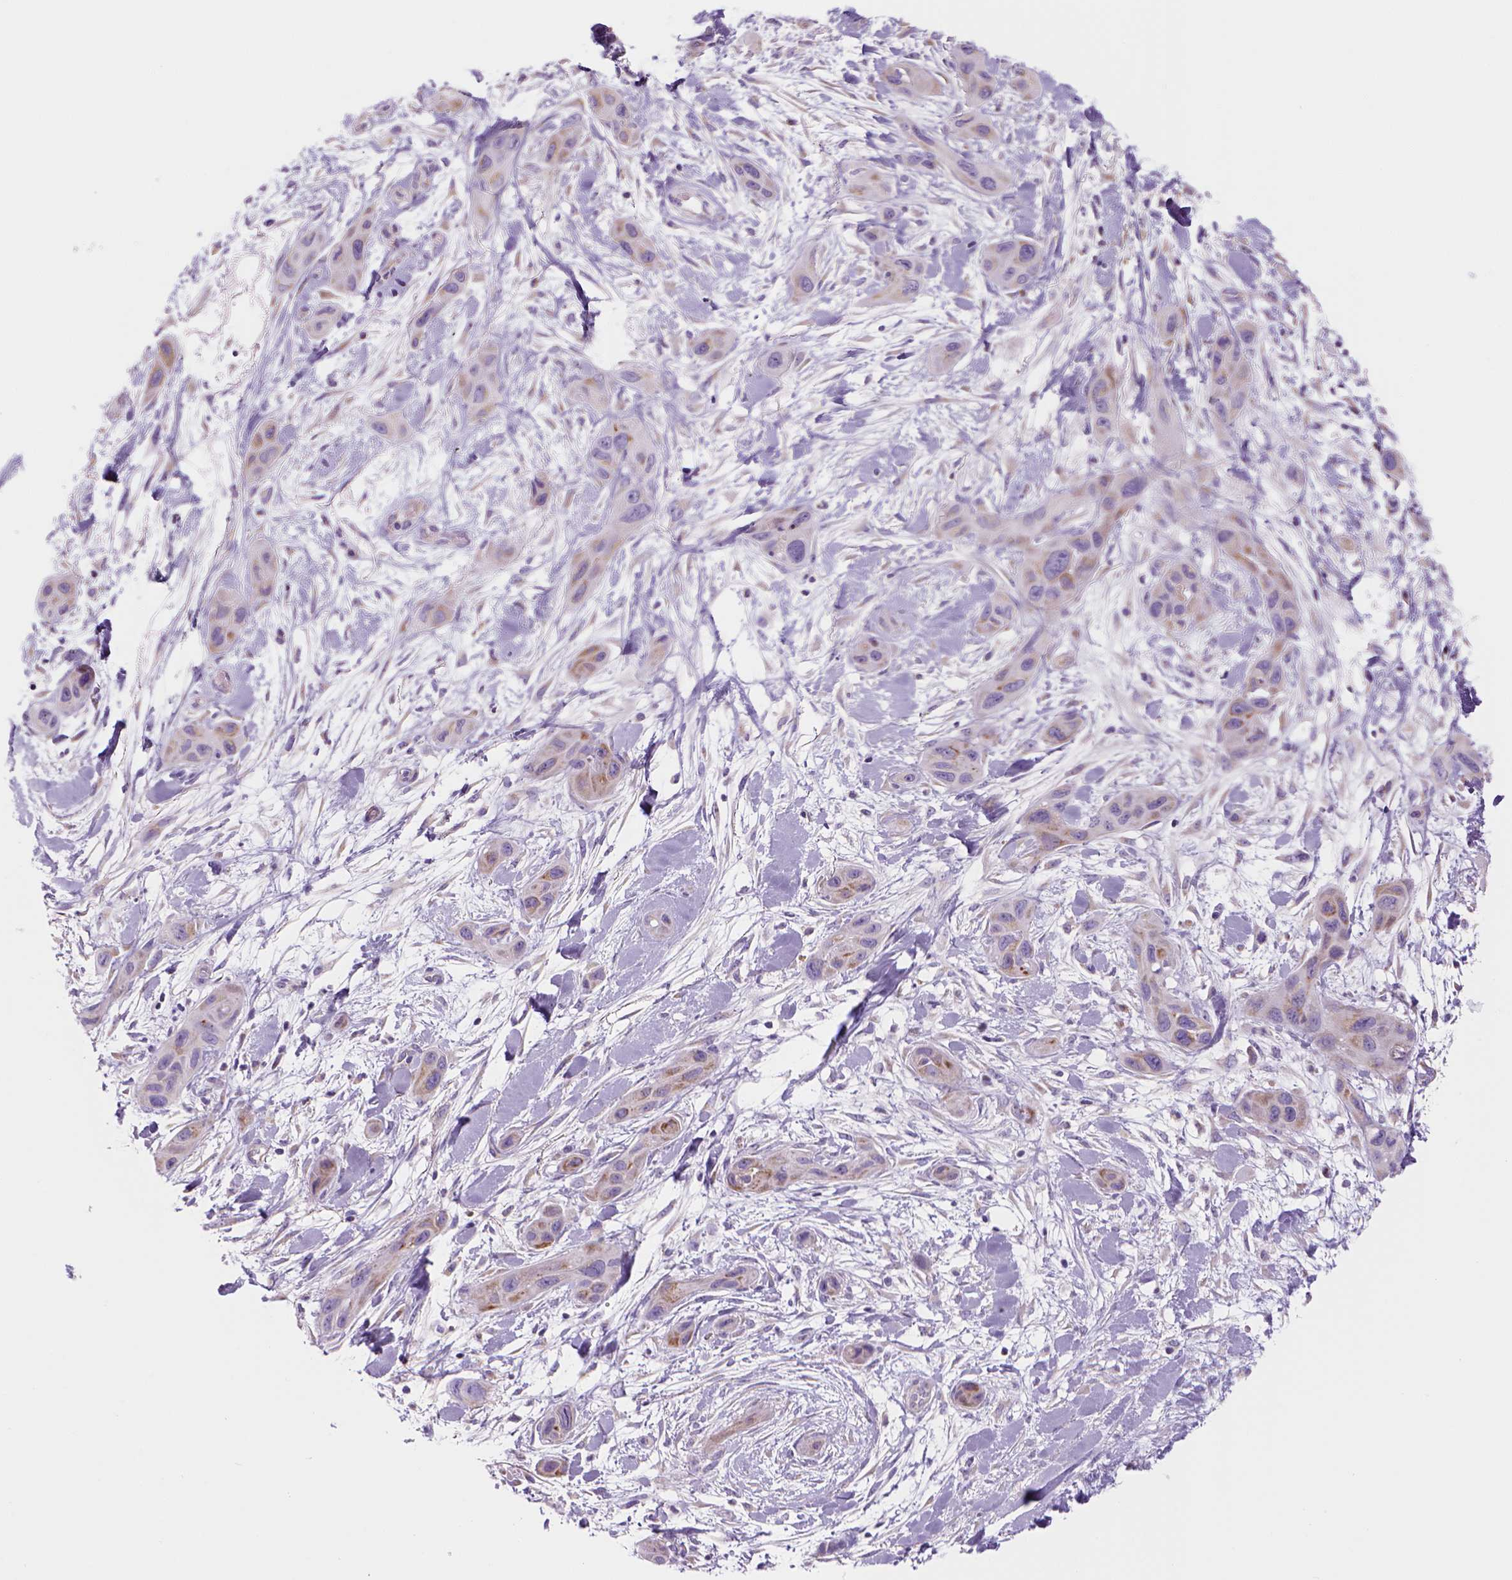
{"staining": {"intensity": "weak", "quantity": "25%-75%", "location": "cytoplasmic/membranous"}, "tissue": "skin cancer", "cell_type": "Tumor cells", "image_type": "cancer", "snomed": [{"axis": "morphology", "description": "Squamous cell carcinoma, NOS"}, {"axis": "topography", "description": "Skin"}], "caption": "The immunohistochemical stain shows weak cytoplasmic/membranous expression in tumor cells of squamous cell carcinoma (skin) tissue. (DAB (3,3'-diaminobenzidine) IHC, brown staining for protein, blue staining for nuclei).", "gene": "CES2", "patient": {"sex": "male", "age": 79}}